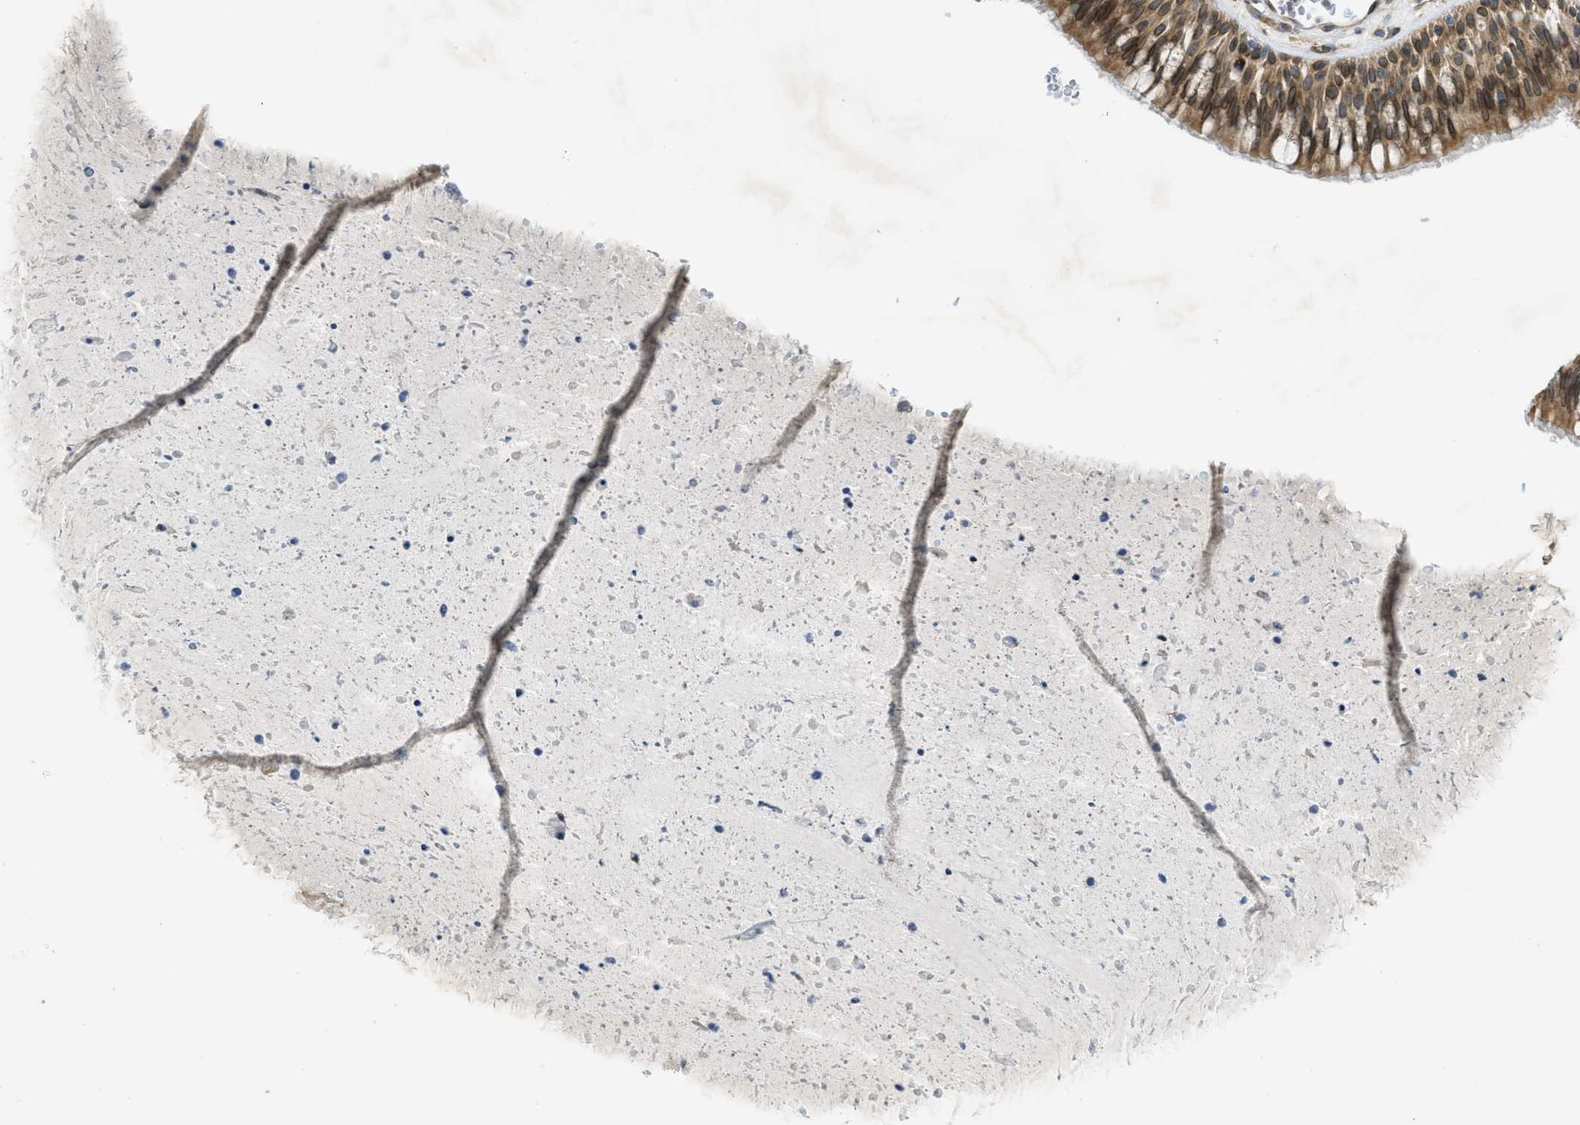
{"staining": {"intensity": "strong", "quantity": ">75%", "location": "cytoplasmic/membranous"}, "tissue": "bronchus", "cell_type": "Respiratory epithelial cells", "image_type": "normal", "snomed": [{"axis": "morphology", "description": "Normal tissue, NOS"}, {"axis": "morphology", "description": "Adenocarcinoma, NOS"}, {"axis": "morphology", "description": "Adenocarcinoma, metastatic, NOS"}, {"axis": "topography", "description": "Lymph node"}, {"axis": "topography", "description": "Bronchus"}, {"axis": "topography", "description": "Lung"}], "caption": "Brown immunohistochemical staining in normal human bronchus displays strong cytoplasmic/membranous positivity in about >75% of respiratory epithelial cells.", "gene": "EIF2AK3", "patient": {"sex": "female", "age": 54}}